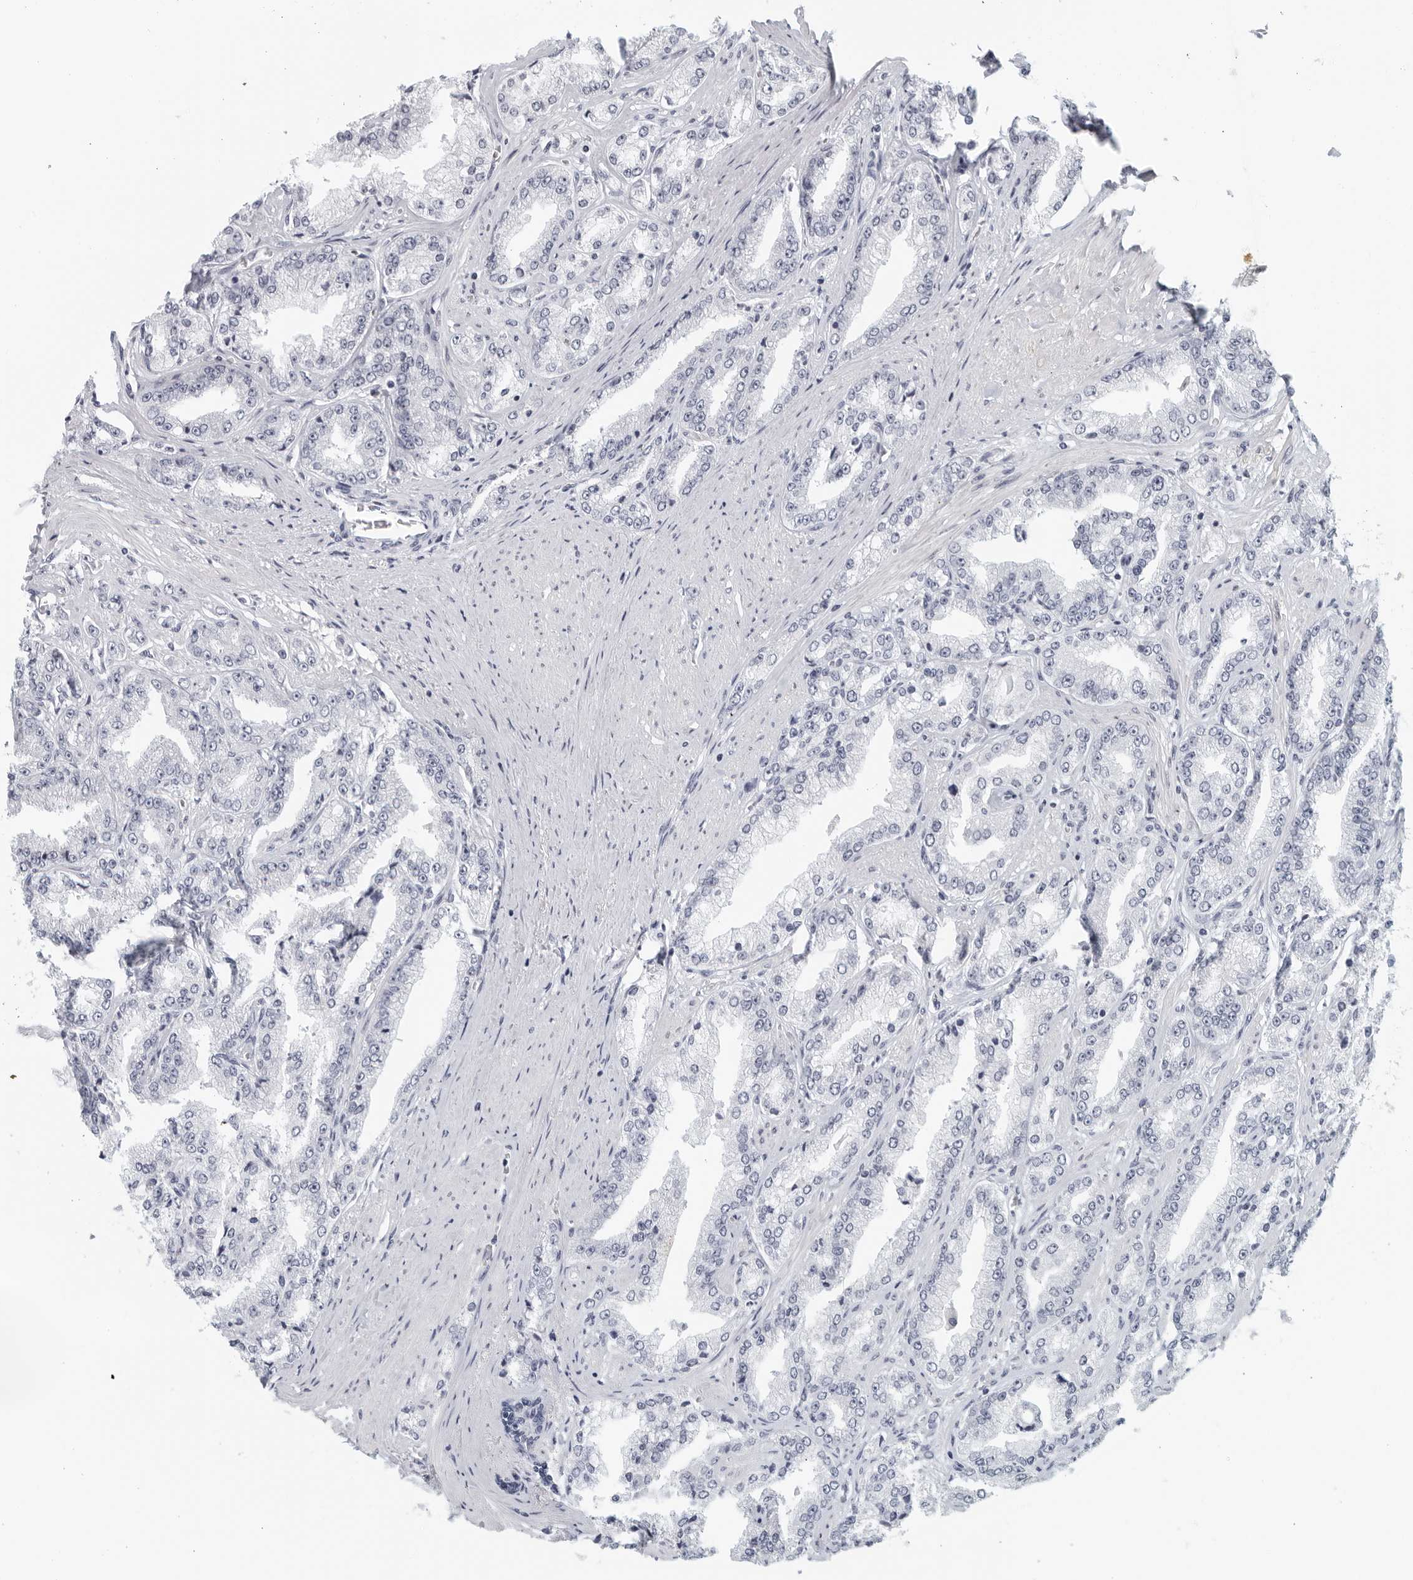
{"staining": {"intensity": "negative", "quantity": "none", "location": "none"}, "tissue": "prostate cancer", "cell_type": "Tumor cells", "image_type": "cancer", "snomed": [{"axis": "morphology", "description": "Adenocarcinoma, High grade"}, {"axis": "topography", "description": "Prostate"}], "caption": "Immunohistochemistry of prostate cancer (adenocarcinoma (high-grade)) exhibits no positivity in tumor cells.", "gene": "MATN1", "patient": {"sex": "male", "age": 71}}